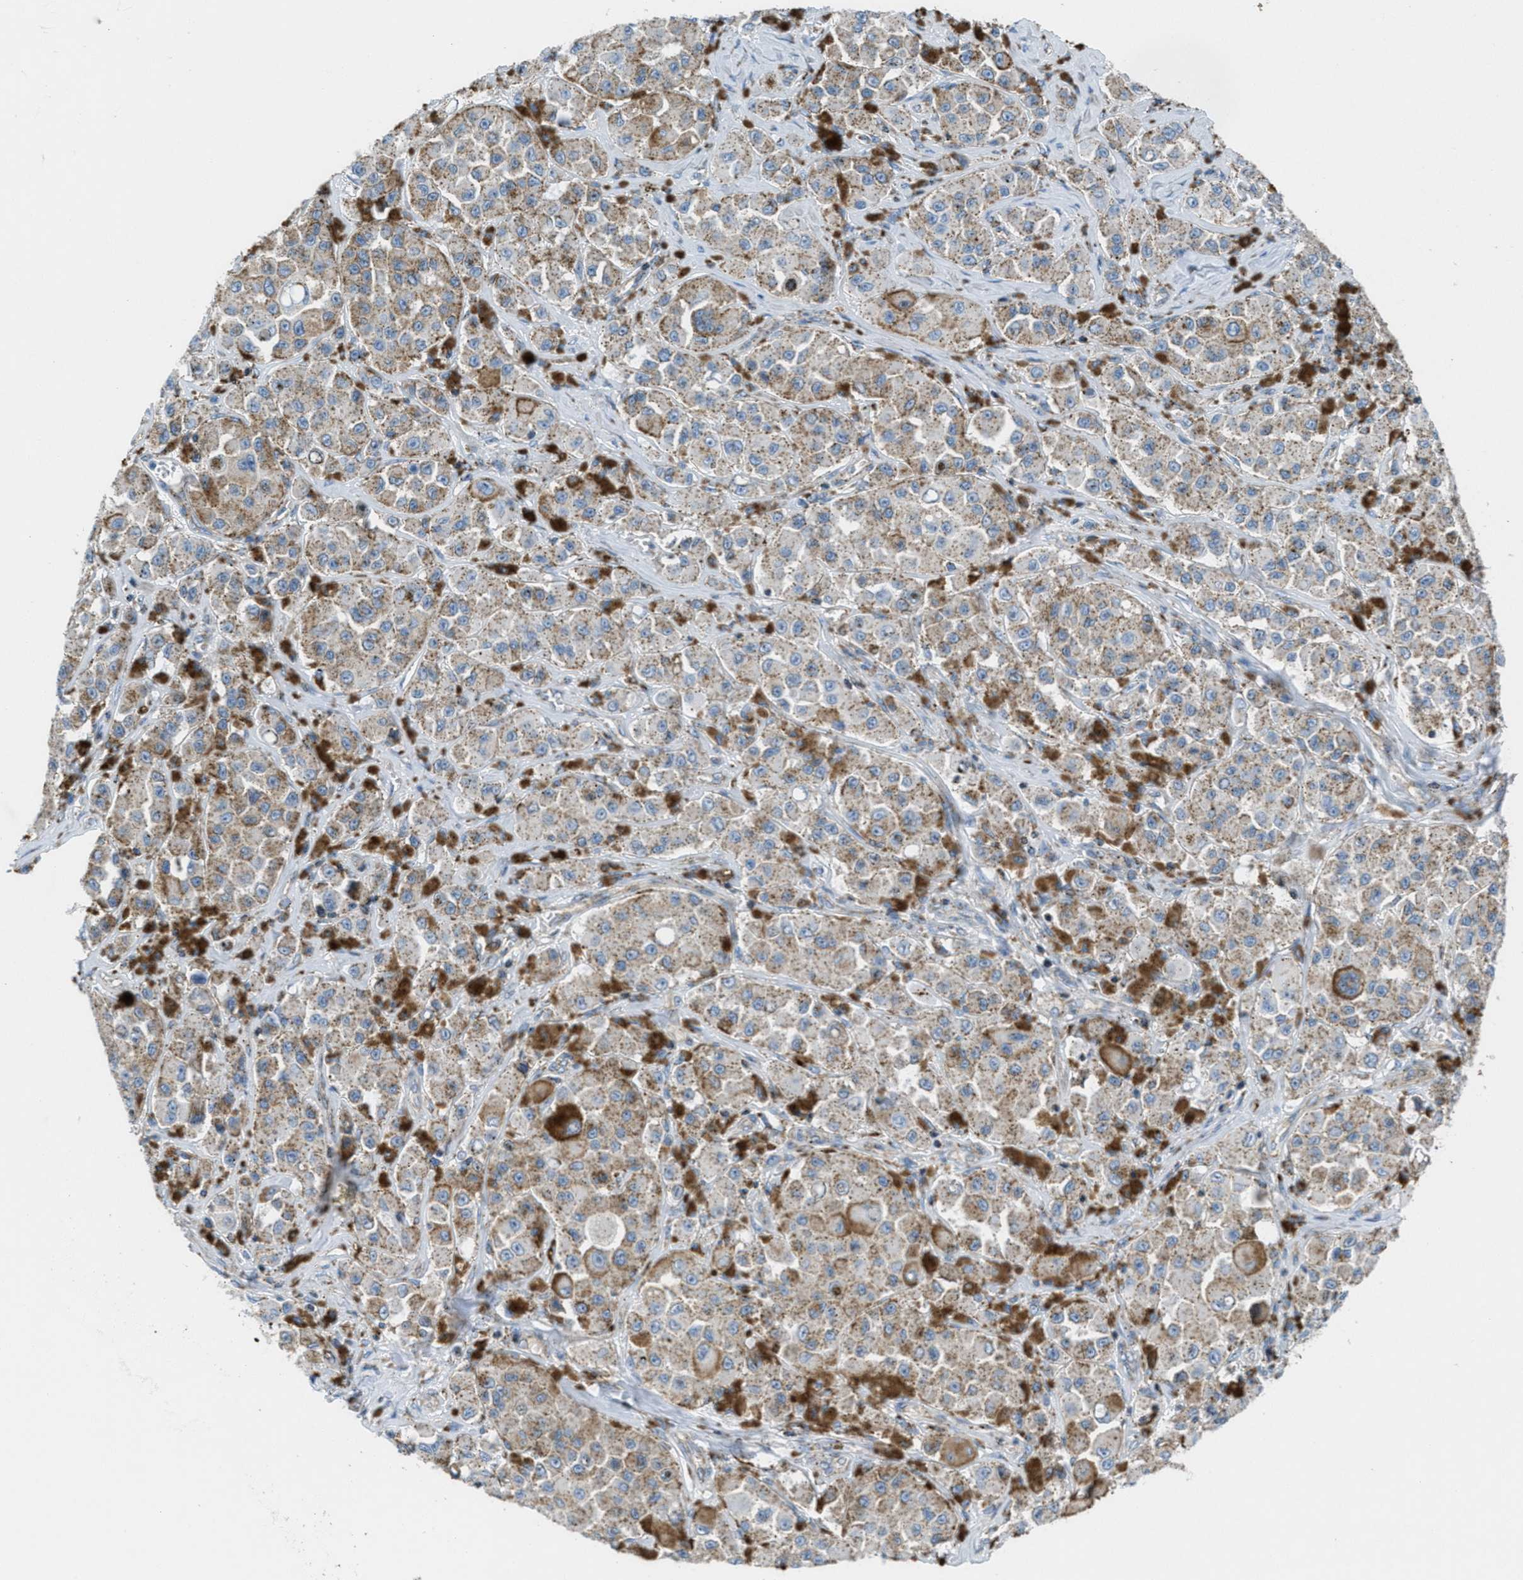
{"staining": {"intensity": "weak", "quantity": ">75%", "location": "cytoplasmic/membranous"}, "tissue": "melanoma", "cell_type": "Tumor cells", "image_type": "cancer", "snomed": [{"axis": "morphology", "description": "Malignant melanoma, NOS"}, {"axis": "topography", "description": "Skin"}], "caption": "This micrograph displays malignant melanoma stained with immunohistochemistry (IHC) to label a protein in brown. The cytoplasmic/membranous of tumor cells show weak positivity for the protein. Nuclei are counter-stained blue.", "gene": "MFSD13A", "patient": {"sex": "male", "age": 84}}